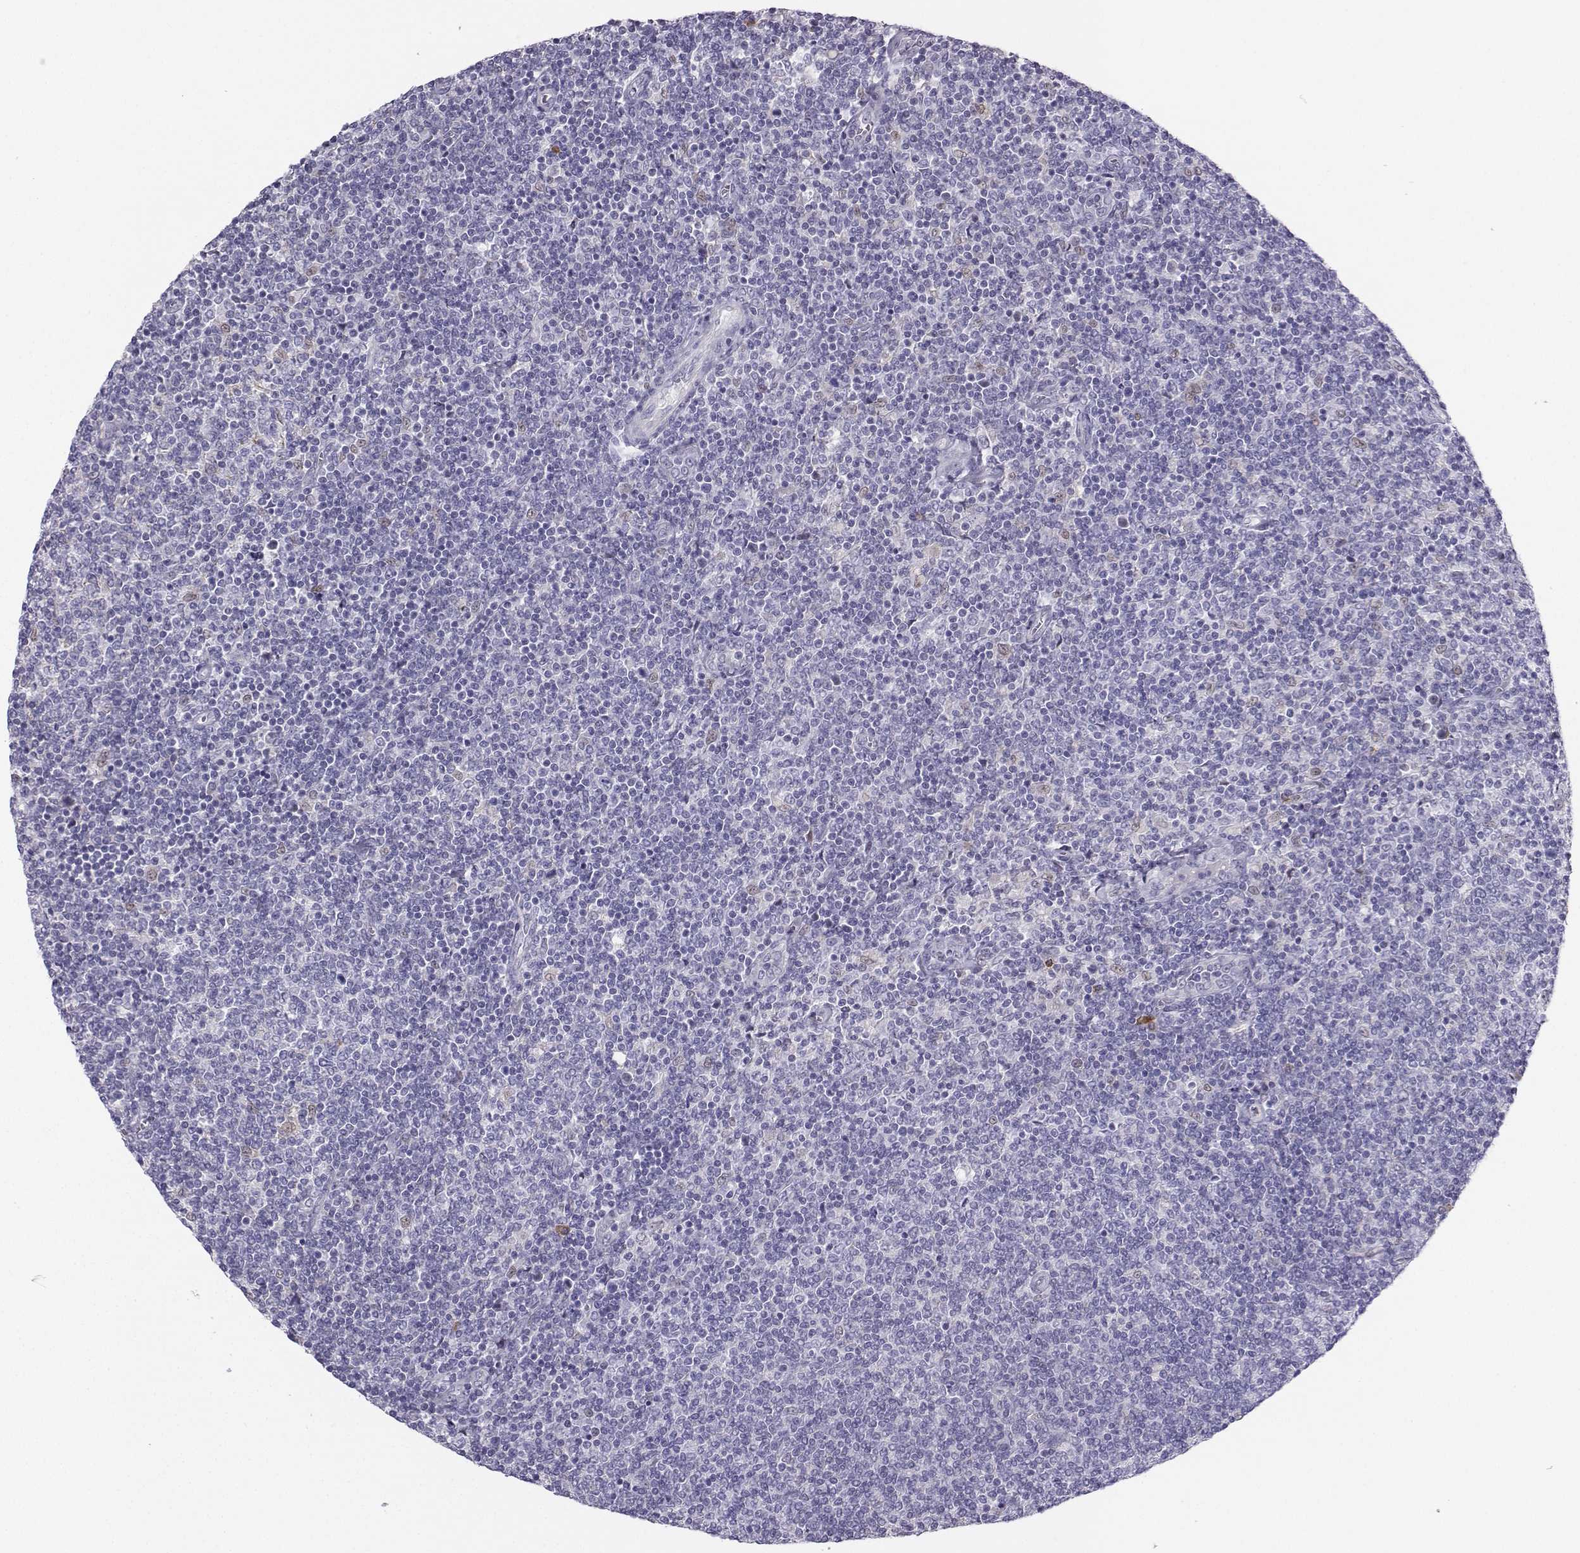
{"staining": {"intensity": "negative", "quantity": "none", "location": "none"}, "tissue": "lymphoma", "cell_type": "Tumor cells", "image_type": "cancer", "snomed": [{"axis": "morphology", "description": "Malignant lymphoma, non-Hodgkin's type, Low grade"}, {"axis": "topography", "description": "Lymph node"}], "caption": "Immunohistochemistry (IHC) photomicrograph of neoplastic tissue: human malignant lymphoma, non-Hodgkin's type (low-grade) stained with DAB demonstrates no significant protein positivity in tumor cells.", "gene": "DCLK3", "patient": {"sex": "male", "age": 52}}